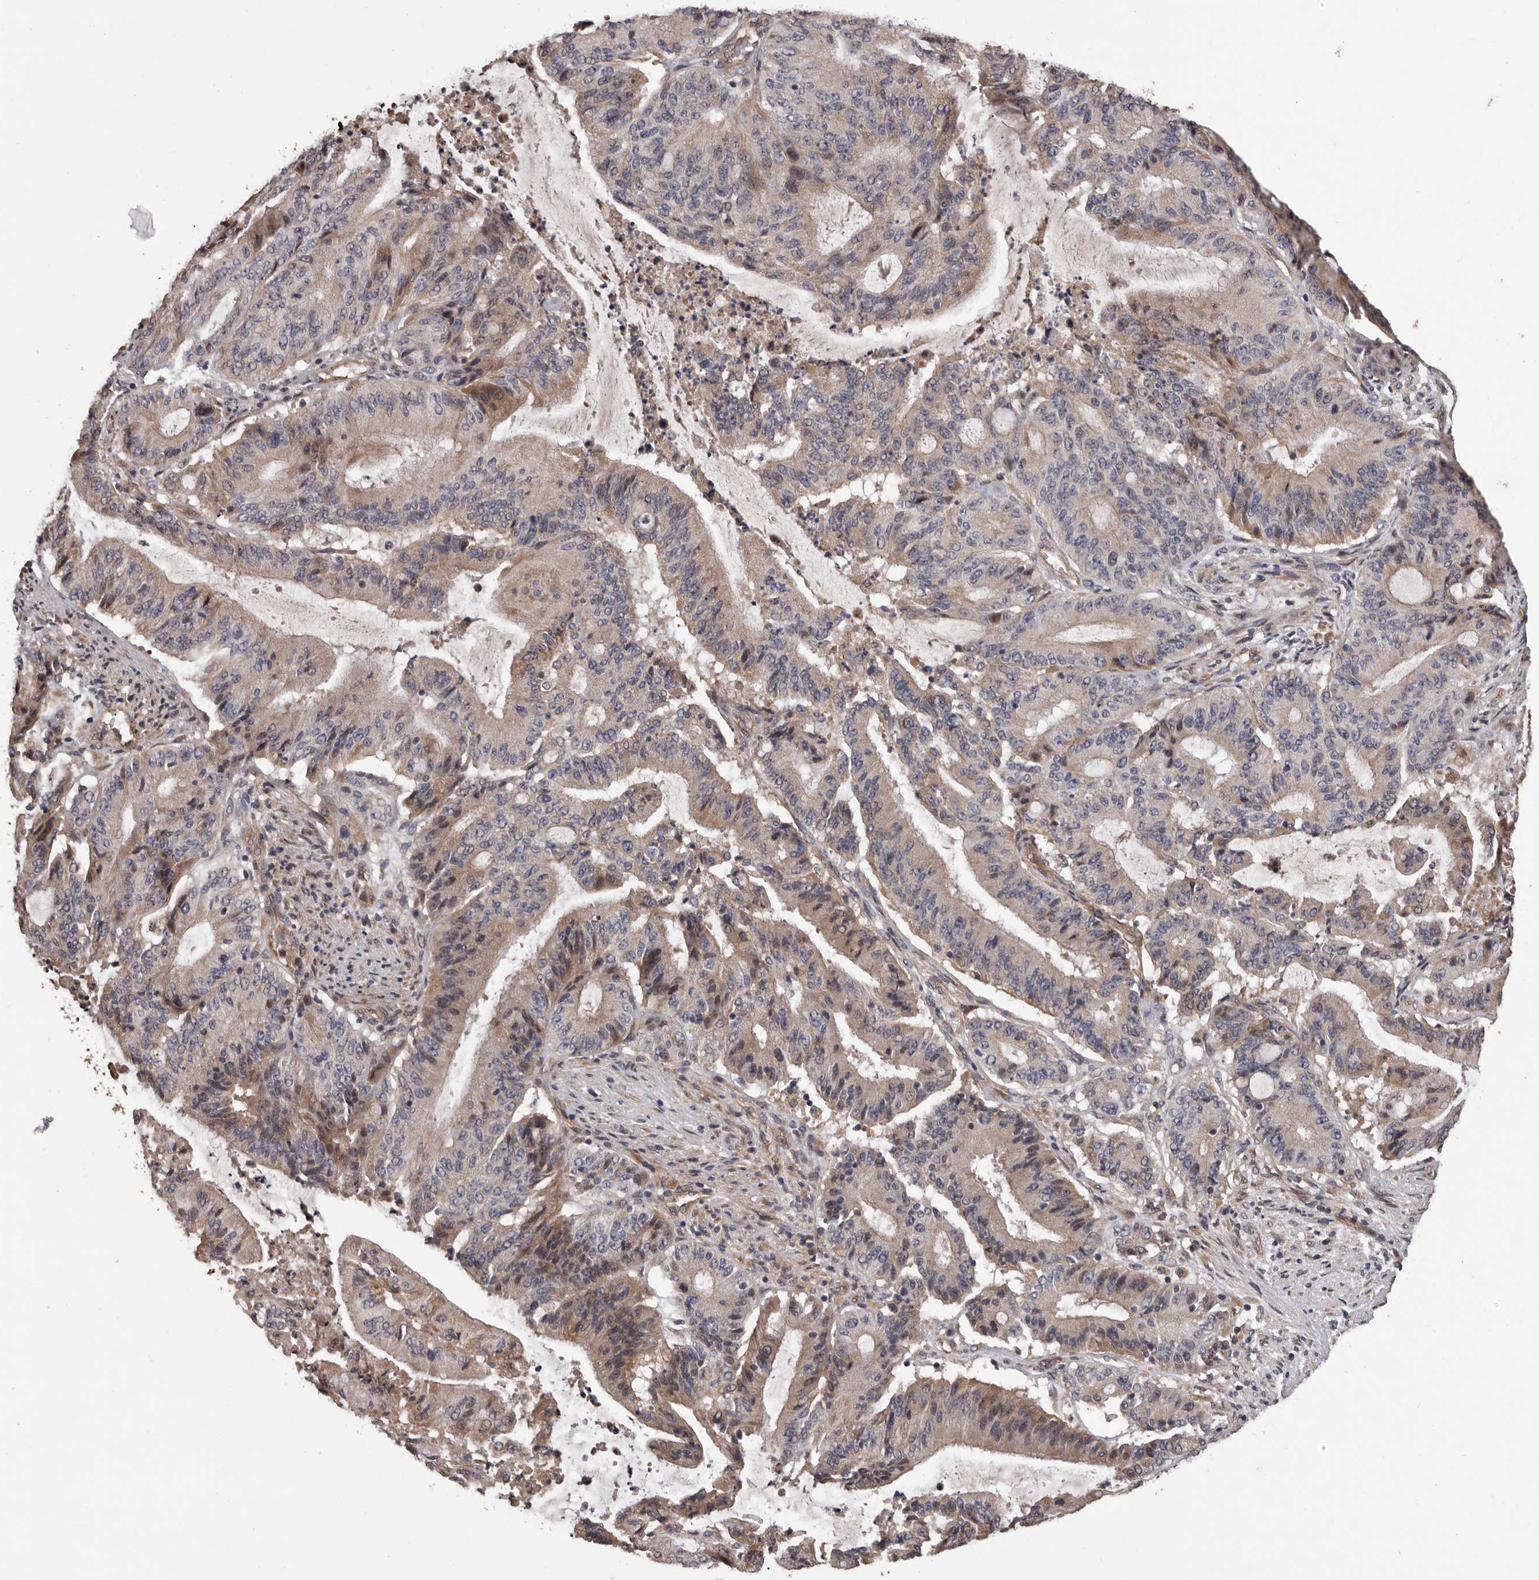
{"staining": {"intensity": "moderate", "quantity": "<25%", "location": "cytoplasmic/membranous"}, "tissue": "liver cancer", "cell_type": "Tumor cells", "image_type": "cancer", "snomed": [{"axis": "morphology", "description": "Normal tissue, NOS"}, {"axis": "morphology", "description": "Cholangiocarcinoma"}, {"axis": "topography", "description": "Liver"}, {"axis": "topography", "description": "Peripheral nerve tissue"}], "caption": "An image showing moderate cytoplasmic/membranous positivity in approximately <25% of tumor cells in cholangiocarcinoma (liver), as visualized by brown immunohistochemical staining.", "gene": "ADAMTS2", "patient": {"sex": "female", "age": 73}}